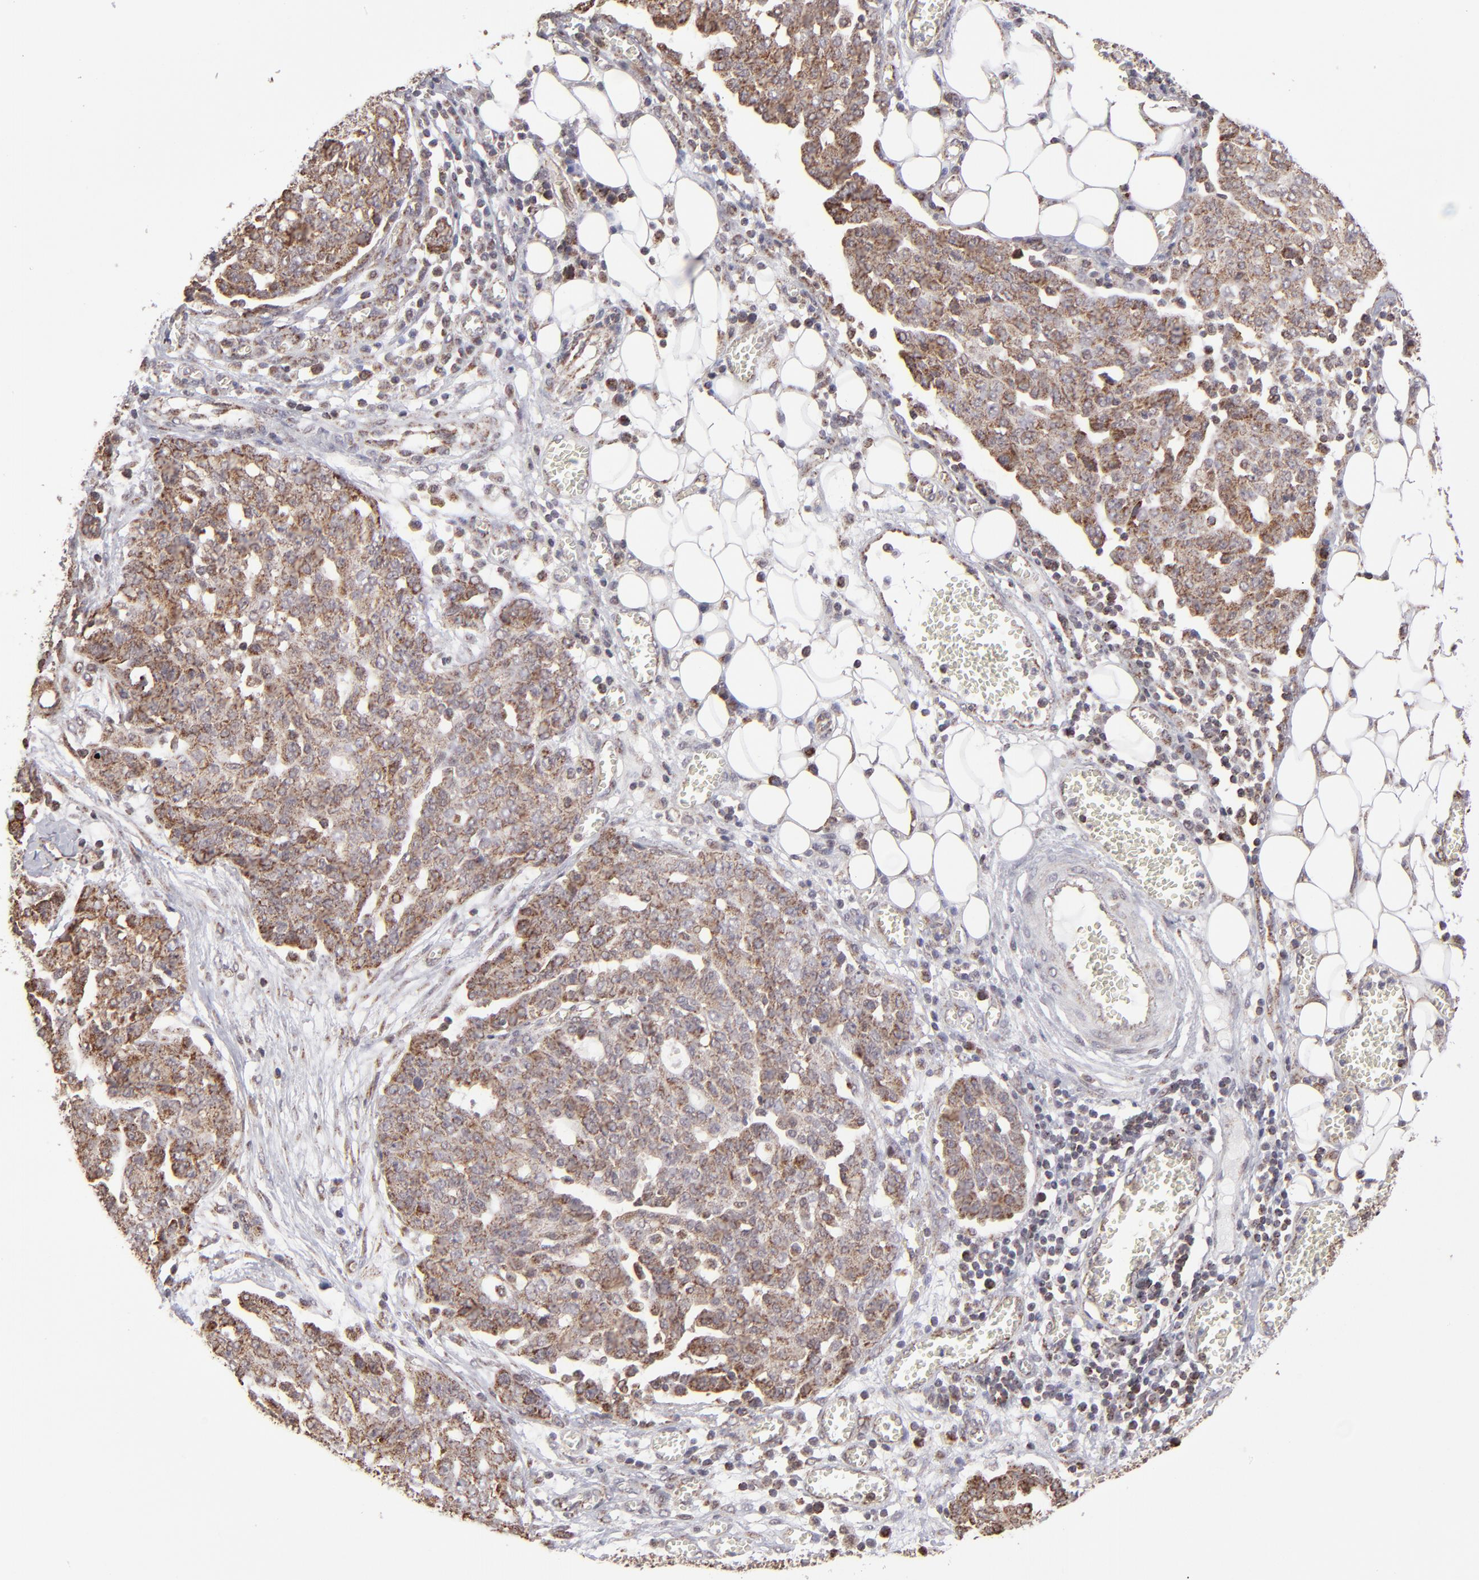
{"staining": {"intensity": "moderate", "quantity": "<25%", "location": "cytoplasmic/membranous"}, "tissue": "ovarian cancer", "cell_type": "Tumor cells", "image_type": "cancer", "snomed": [{"axis": "morphology", "description": "Cystadenocarcinoma, serous, NOS"}, {"axis": "topography", "description": "Soft tissue"}, {"axis": "topography", "description": "Ovary"}], "caption": "Protein staining of ovarian cancer tissue reveals moderate cytoplasmic/membranous expression in about <25% of tumor cells. (IHC, brightfield microscopy, high magnification).", "gene": "SLC15A1", "patient": {"sex": "female", "age": 57}}